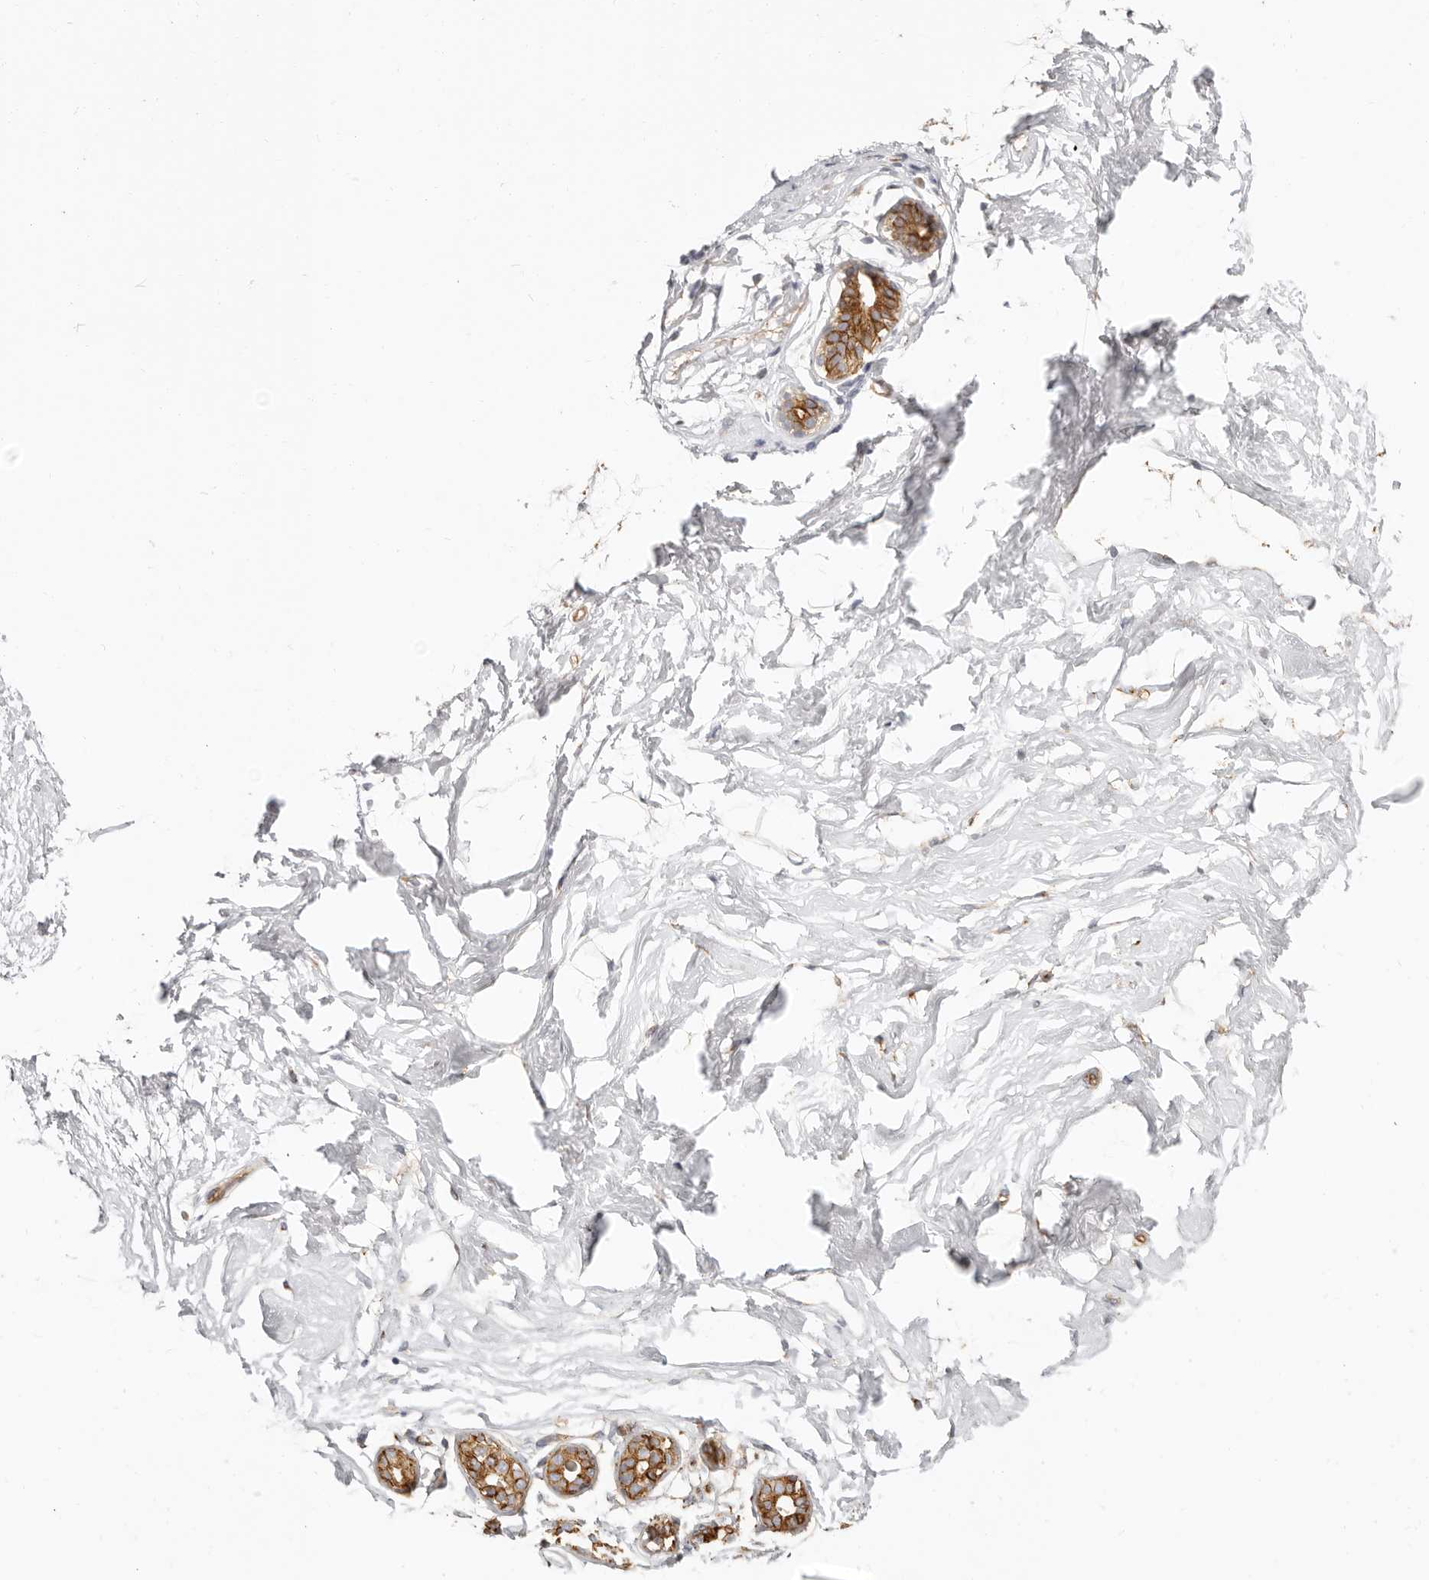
{"staining": {"intensity": "negative", "quantity": "none", "location": "none"}, "tissue": "breast", "cell_type": "Adipocytes", "image_type": "normal", "snomed": [{"axis": "morphology", "description": "Normal tissue, NOS"}, {"axis": "morphology", "description": "Adenoma, NOS"}, {"axis": "topography", "description": "Breast"}], "caption": "Image shows no protein expression in adipocytes of benign breast.", "gene": "DTNBP1", "patient": {"sex": "female", "age": 23}}